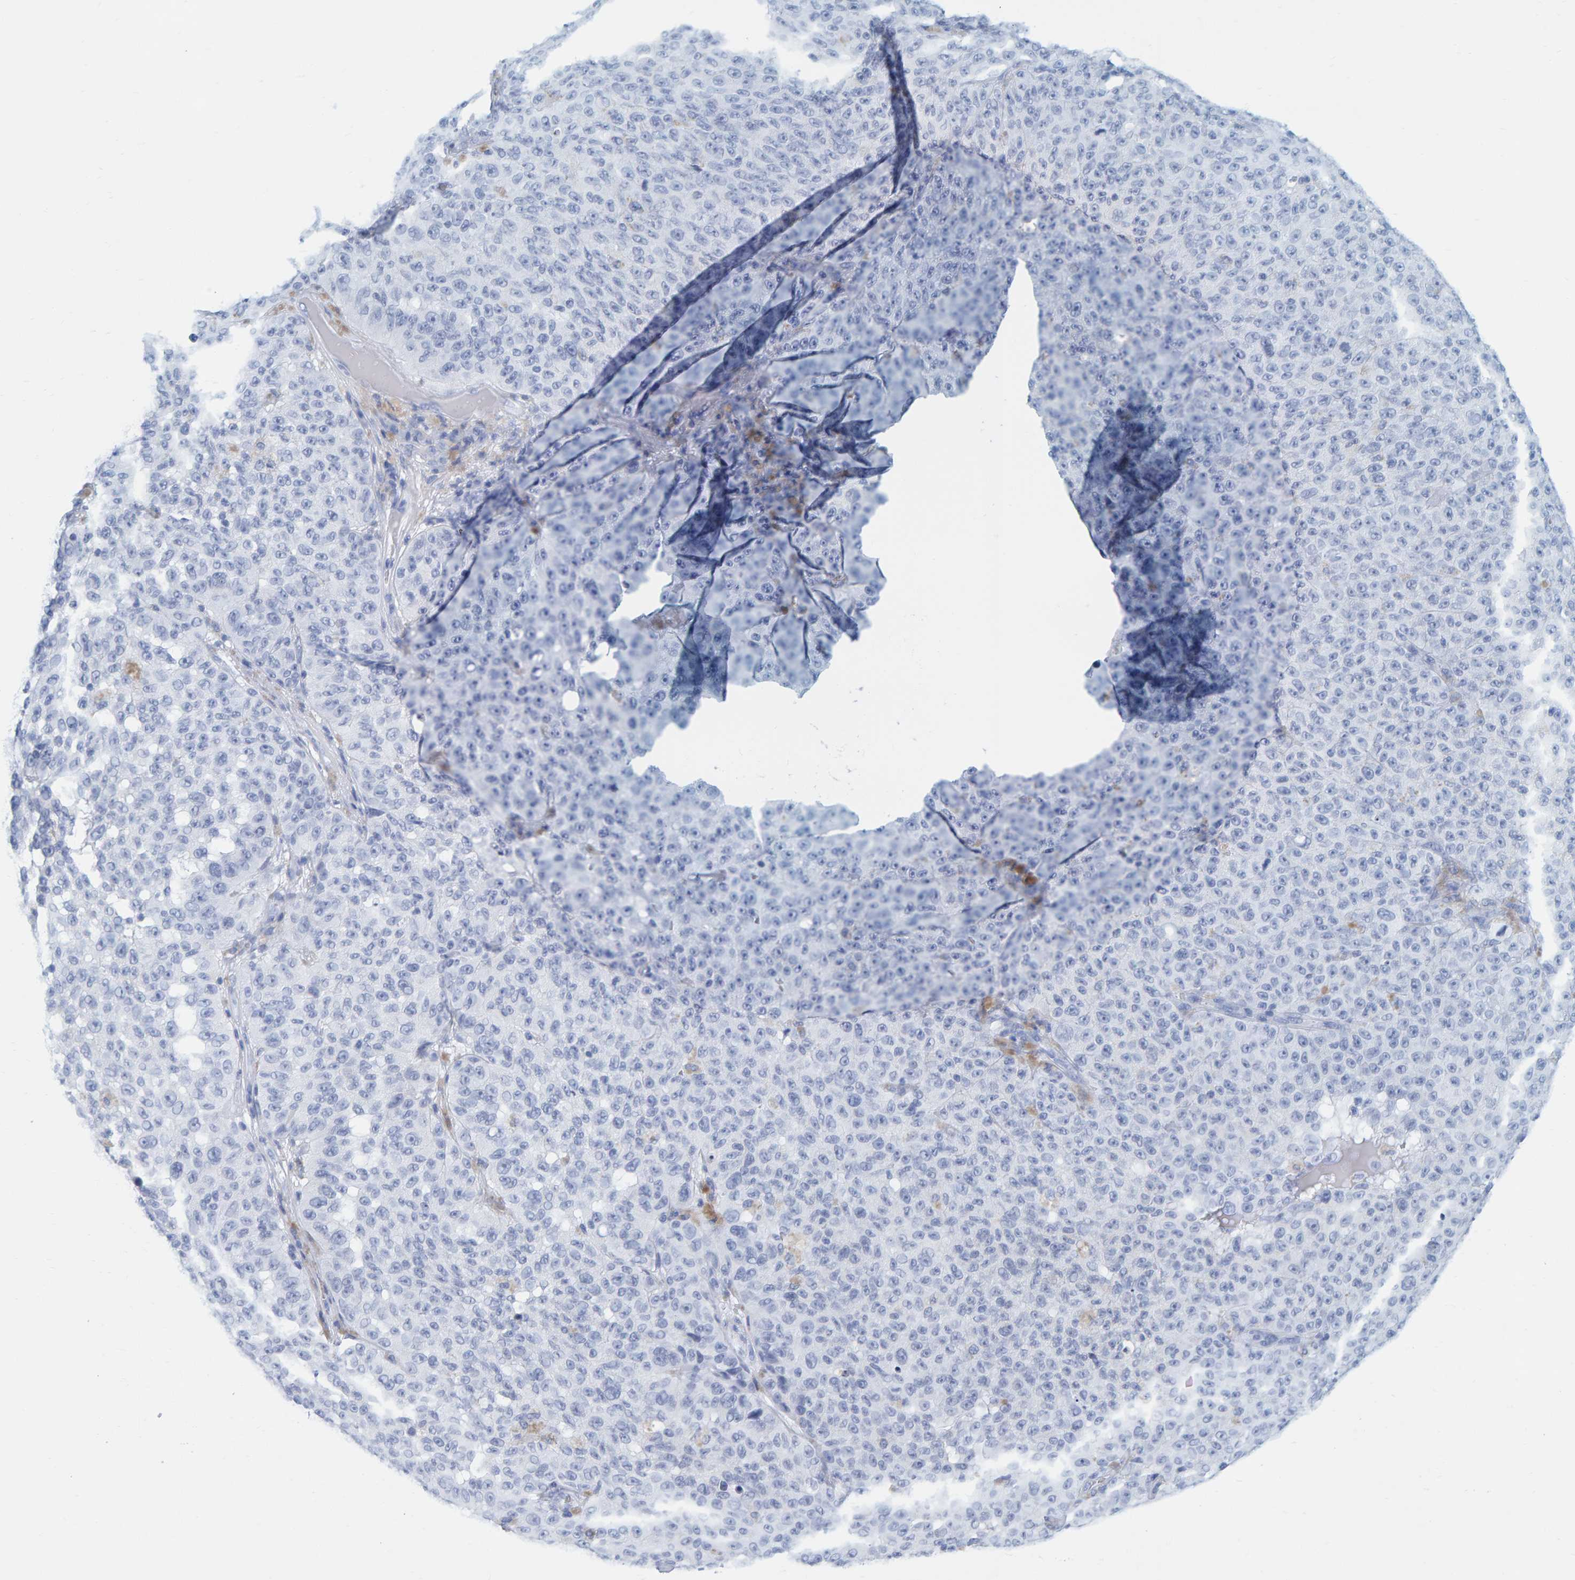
{"staining": {"intensity": "negative", "quantity": "none", "location": "none"}, "tissue": "melanoma", "cell_type": "Tumor cells", "image_type": "cancer", "snomed": [{"axis": "morphology", "description": "Malignant melanoma, NOS"}, {"axis": "topography", "description": "Skin"}], "caption": "Immunohistochemical staining of malignant melanoma demonstrates no significant expression in tumor cells.", "gene": "SFTPC", "patient": {"sex": "female", "age": 82}}